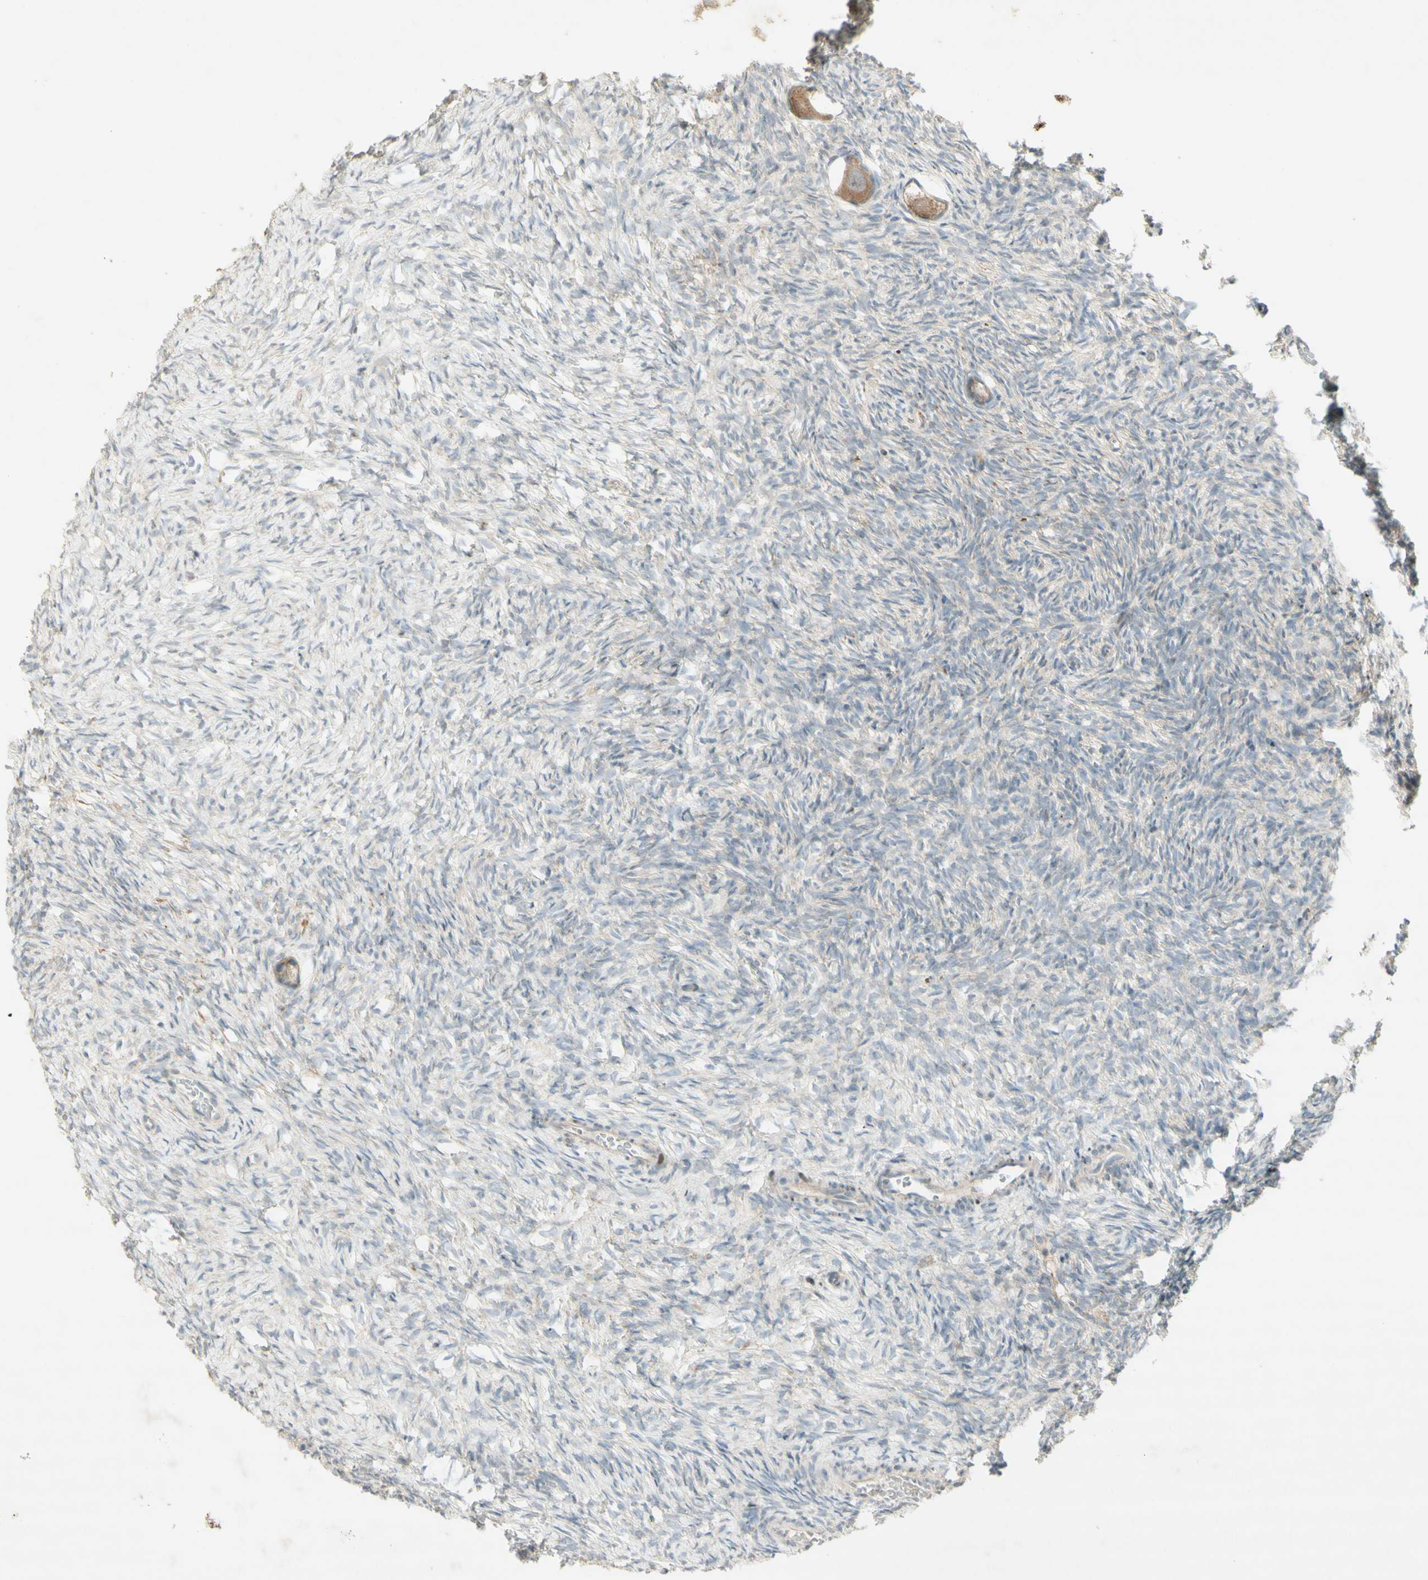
{"staining": {"intensity": "moderate", "quantity": ">75%", "location": "cytoplasmic/membranous"}, "tissue": "ovary", "cell_type": "Follicle cells", "image_type": "normal", "snomed": [{"axis": "morphology", "description": "Normal tissue, NOS"}, {"axis": "topography", "description": "Ovary"}], "caption": "Protein staining by immunohistochemistry (IHC) shows moderate cytoplasmic/membranous expression in approximately >75% of follicle cells in normal ovary.", "gene": "ETF1", "patient": {"sex": "female", "age": 35}}